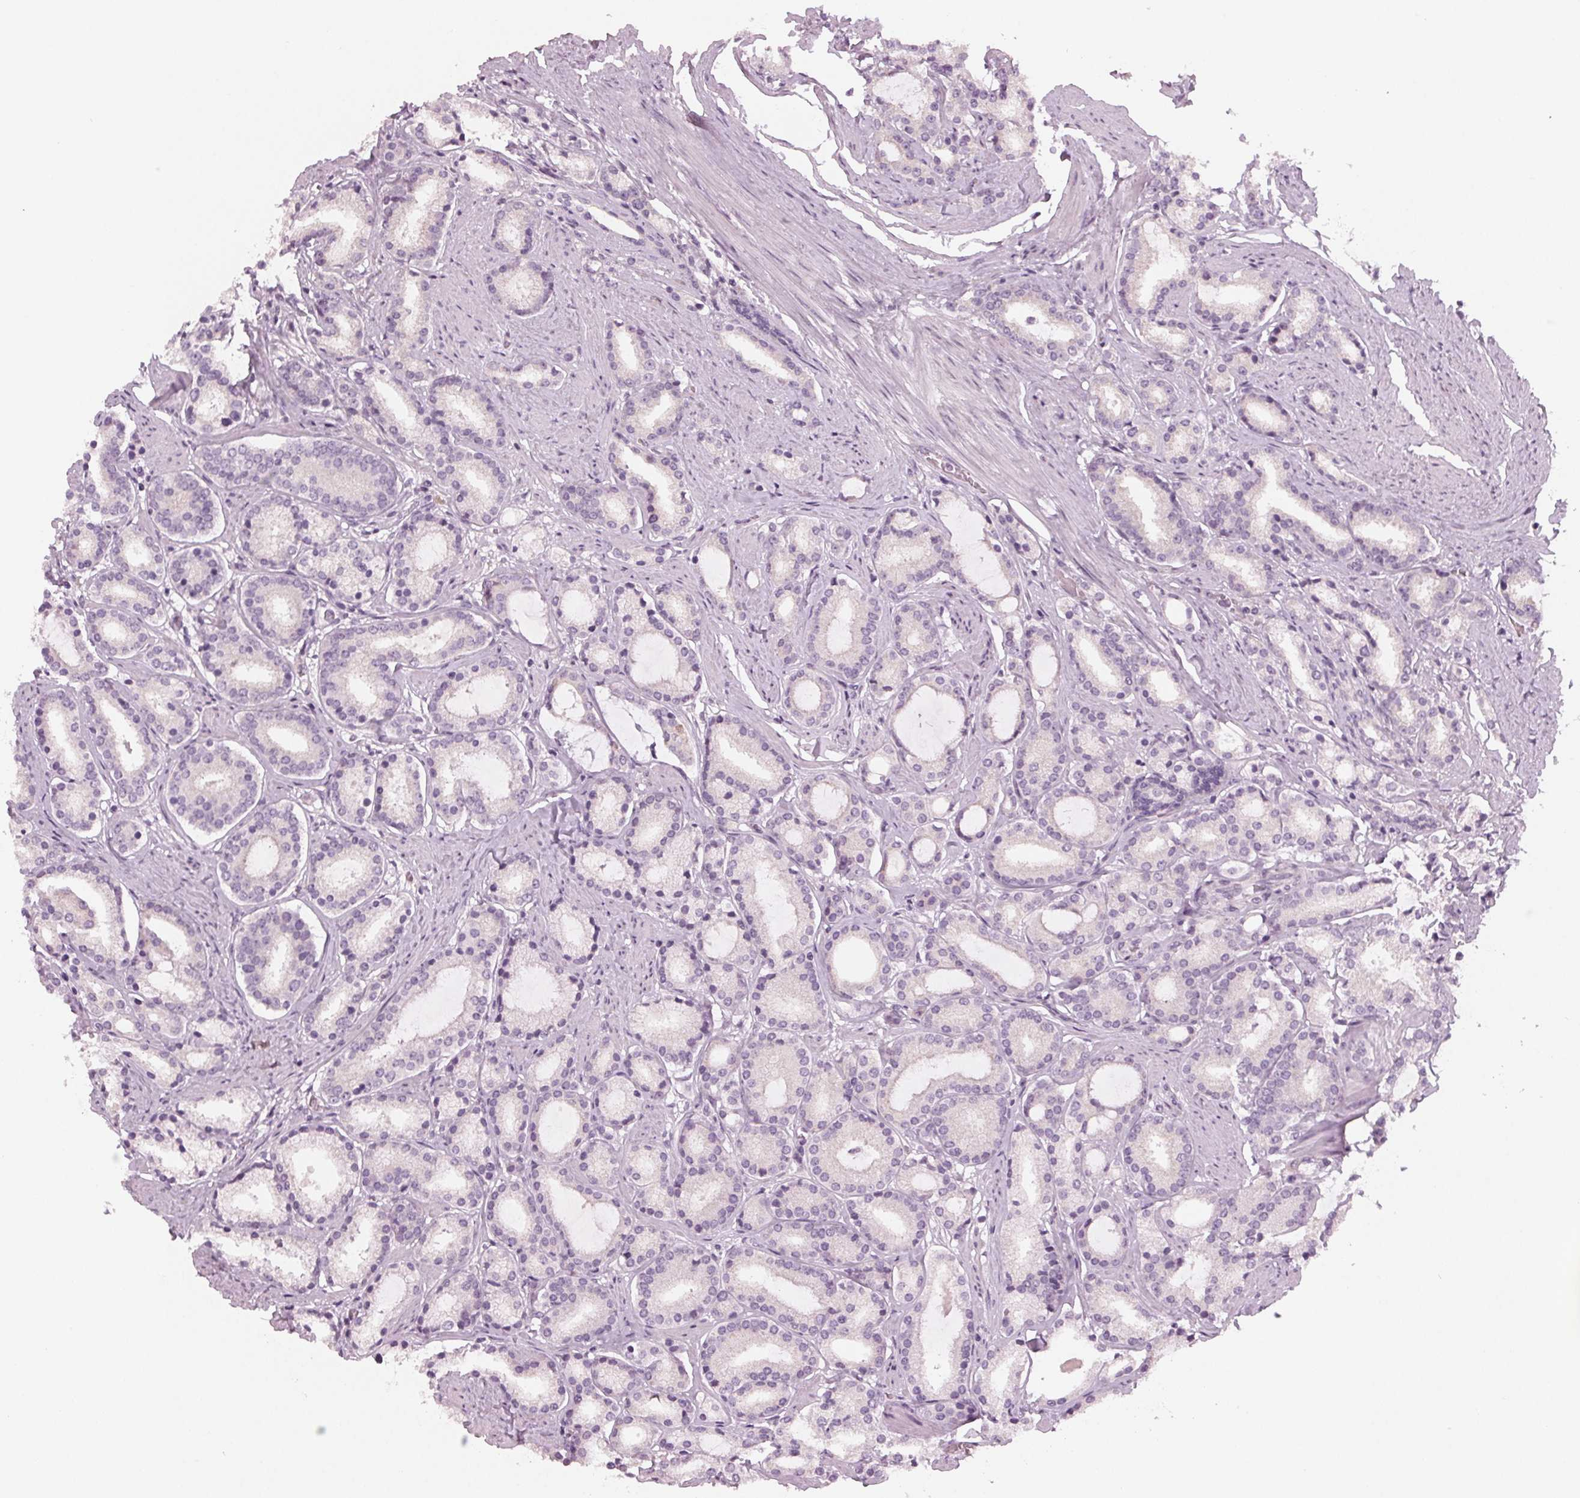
{"staining": {"intensity": "negative", "quantity": "none", "location": "none"}, "tissue": "prostate cancer", "cell_type": "Tumor cells", "image_type": "cancer", "snomed": [{"axis": "morphology", "description": "Adenocarcinoma, High grade"}, {"axis": "topography", "description": "Prostate"}], "caption": "Prostate cancer was stained to show a protein in brown. There is no significant positivity in tumor cells.", "gene": "PRAP1", "patient": {"sex": "male", "age": 63}}